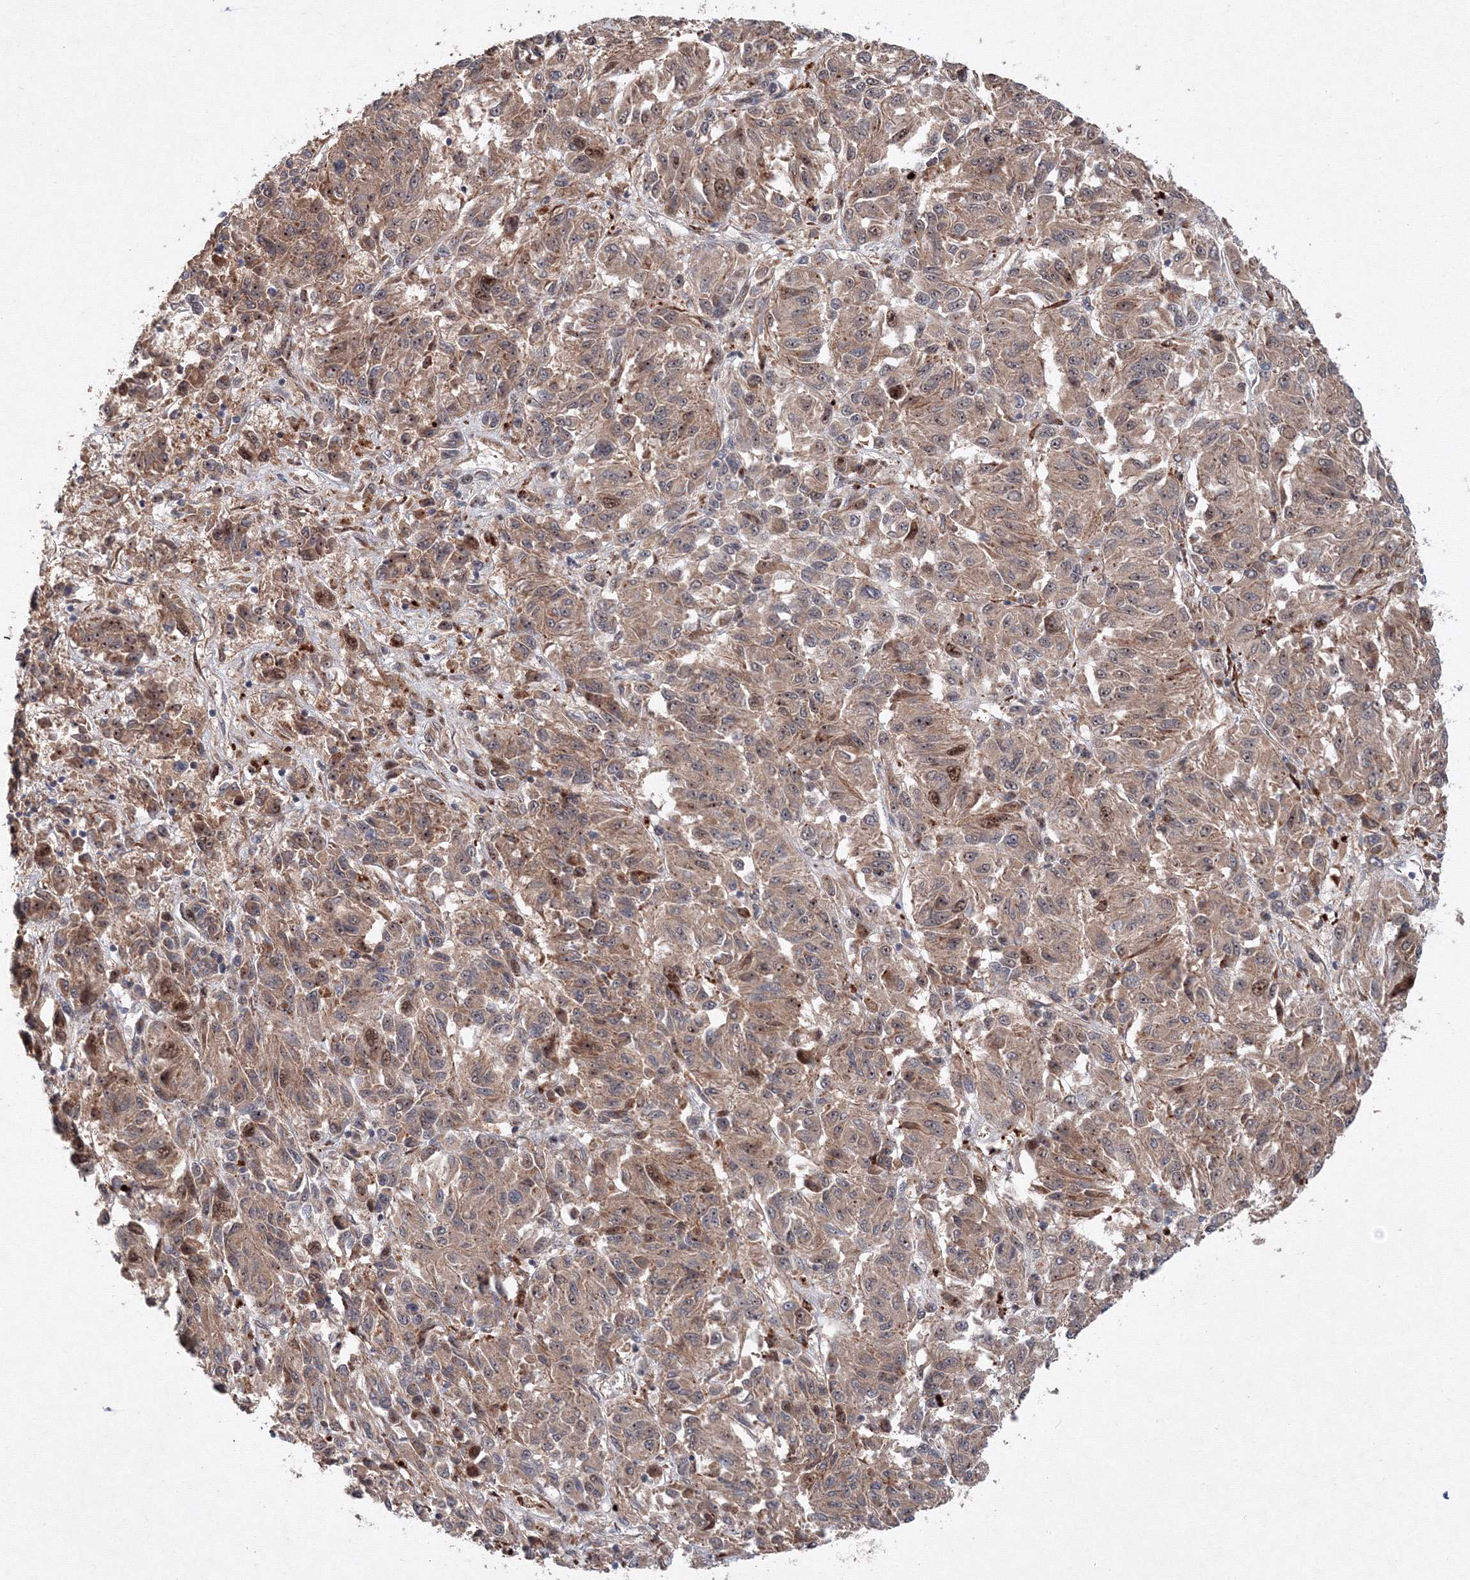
{"staining": {"intensity": "moderate", "quantity": ">75%", "location": "cytoplasmic/membranous,nuclear"}, "tissue": "melanoma", "cell_type": "Tumor cells", "image_type": "cancer", "snomed": [{"axis": "morphology", "description": "Malignant melanoma, Metastatic site"}, {"axis": "topography", "description": "Lung"}], "caption": "Immunohistochemical staining of melanoma reveals moderate cytoplasmic/membranous and nuclear protein expression in about >75% of tumor cells. The staining is performed using DAB (3,3'-diaminobenzidine) brown chromogen to label protein expression. The nuclei are counter-stained blue using hematoxylin.", "gene": "ANKAR", "patient": {"sex": "male", "age": 64}}